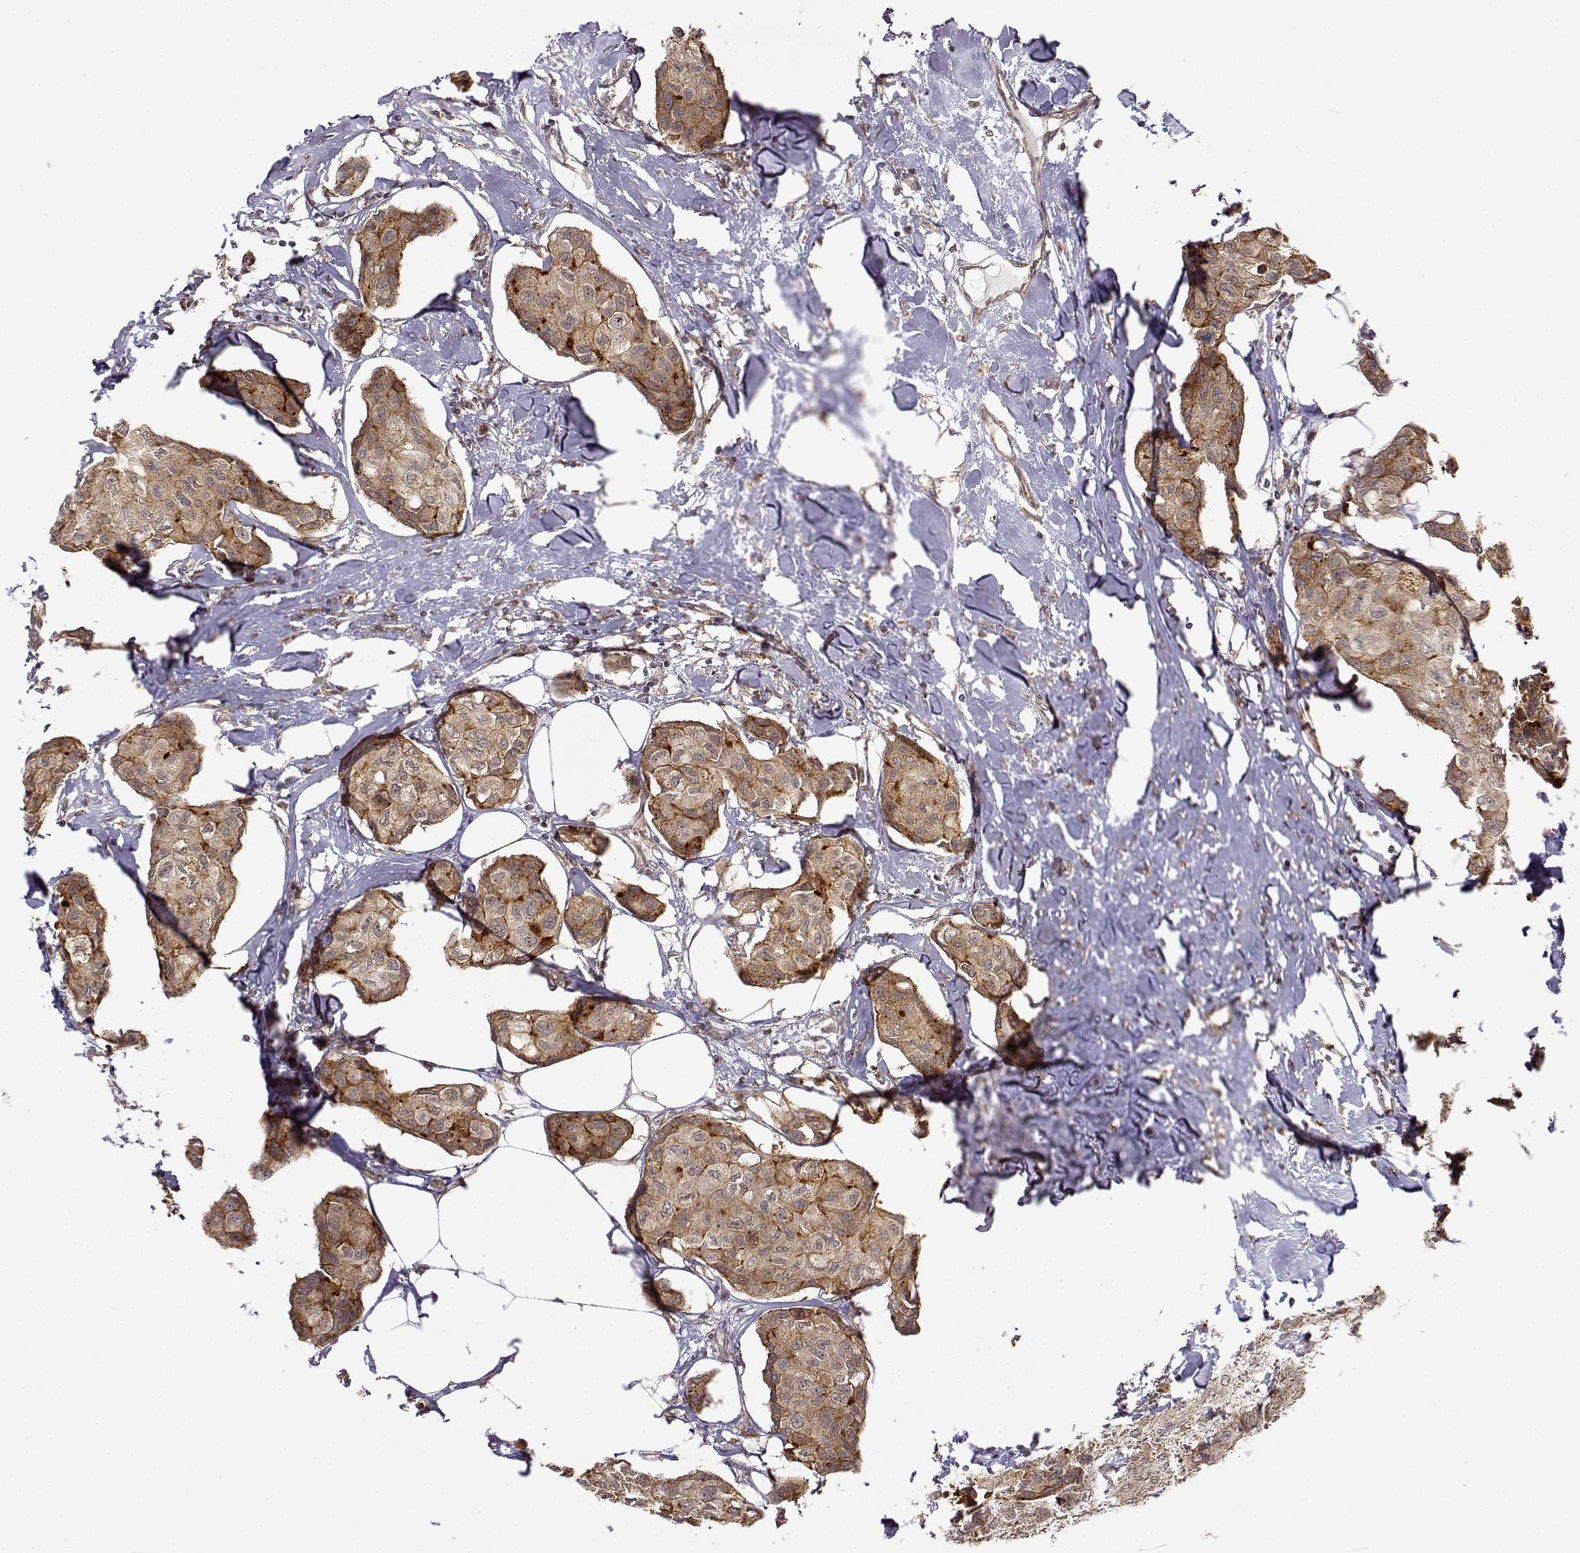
{"staining": {"intensity": "weak", "quantity": ">75%", "location": "cytoplasmic/membranous"}, "tissue": "breast cancer", "cell_type": "Tumor cells", "image_type": "cancer", "snomed": [{"axis": "morphology", "description": "Duct carcinoma"}, {"axis": "topography", "description": "Breast"}], "caption": "Immunohistochemical staining of breast cancer (invasive ductal carcinoma) exhibits weak cytoplasmic/membranous protein expression in about >75% of tumor cells.", "gene": "RNF13", "patient": {"sex": "female", "age": 80}}